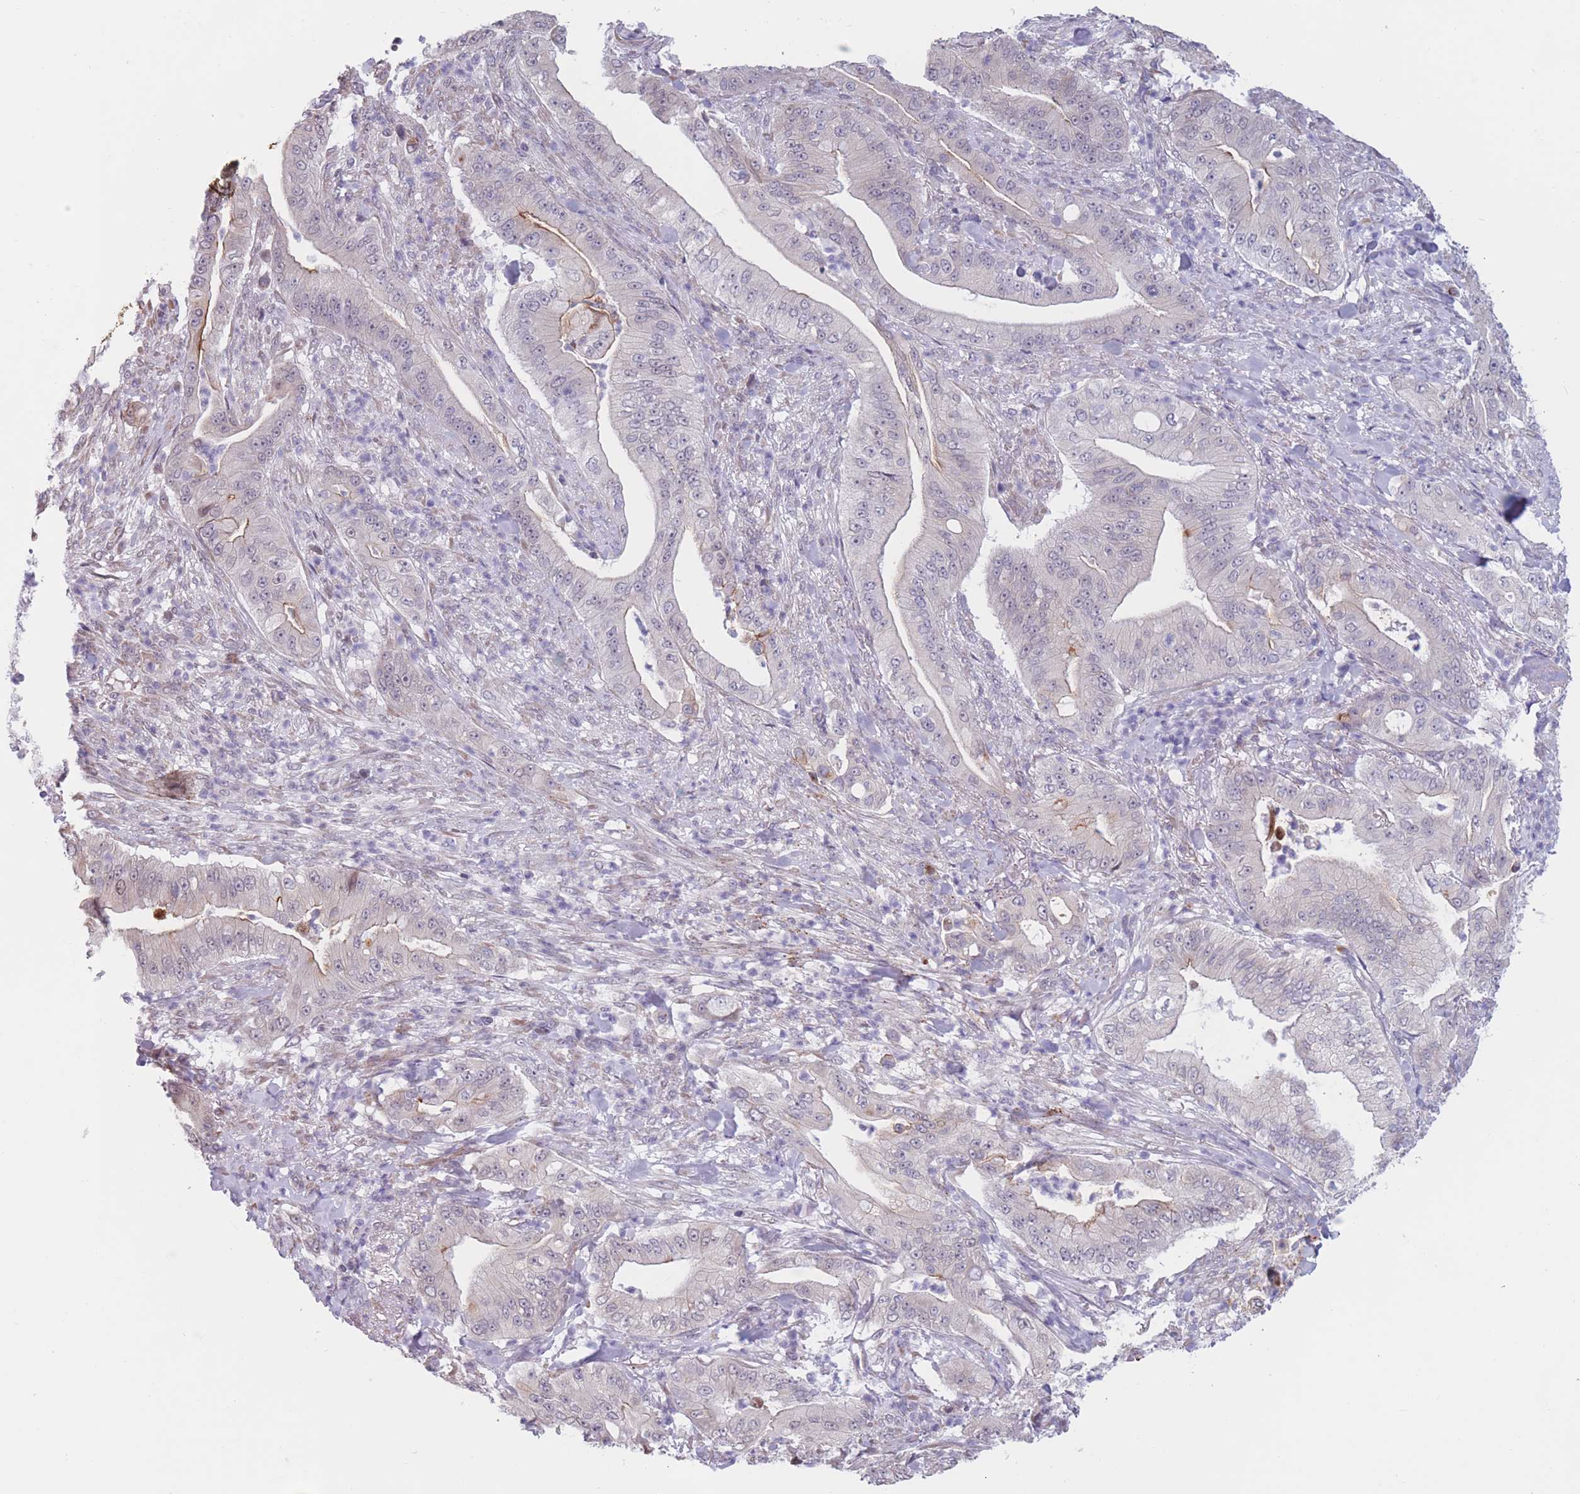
{"staining": {"intensity": "negative", "quantity": "none", "location": "none"}, "tissue": "pancreatic cancer", "cell_type": "Tumor cells", "image_type": "cancer", "snomed": [{"axis": "morphology", "description": "Adenocarcinoma, NOS"}, {"axis": "topography", "description": "Pancreas"}], "caption": "This image is of pancreatic cancer stained with immunohistochemistry to label a protein in brown with the nuclei are counter-stained blue. There is no positivity in tumor cells.", "gene": "COL27A1", "patient": {"sex": "male", "age": 71}}